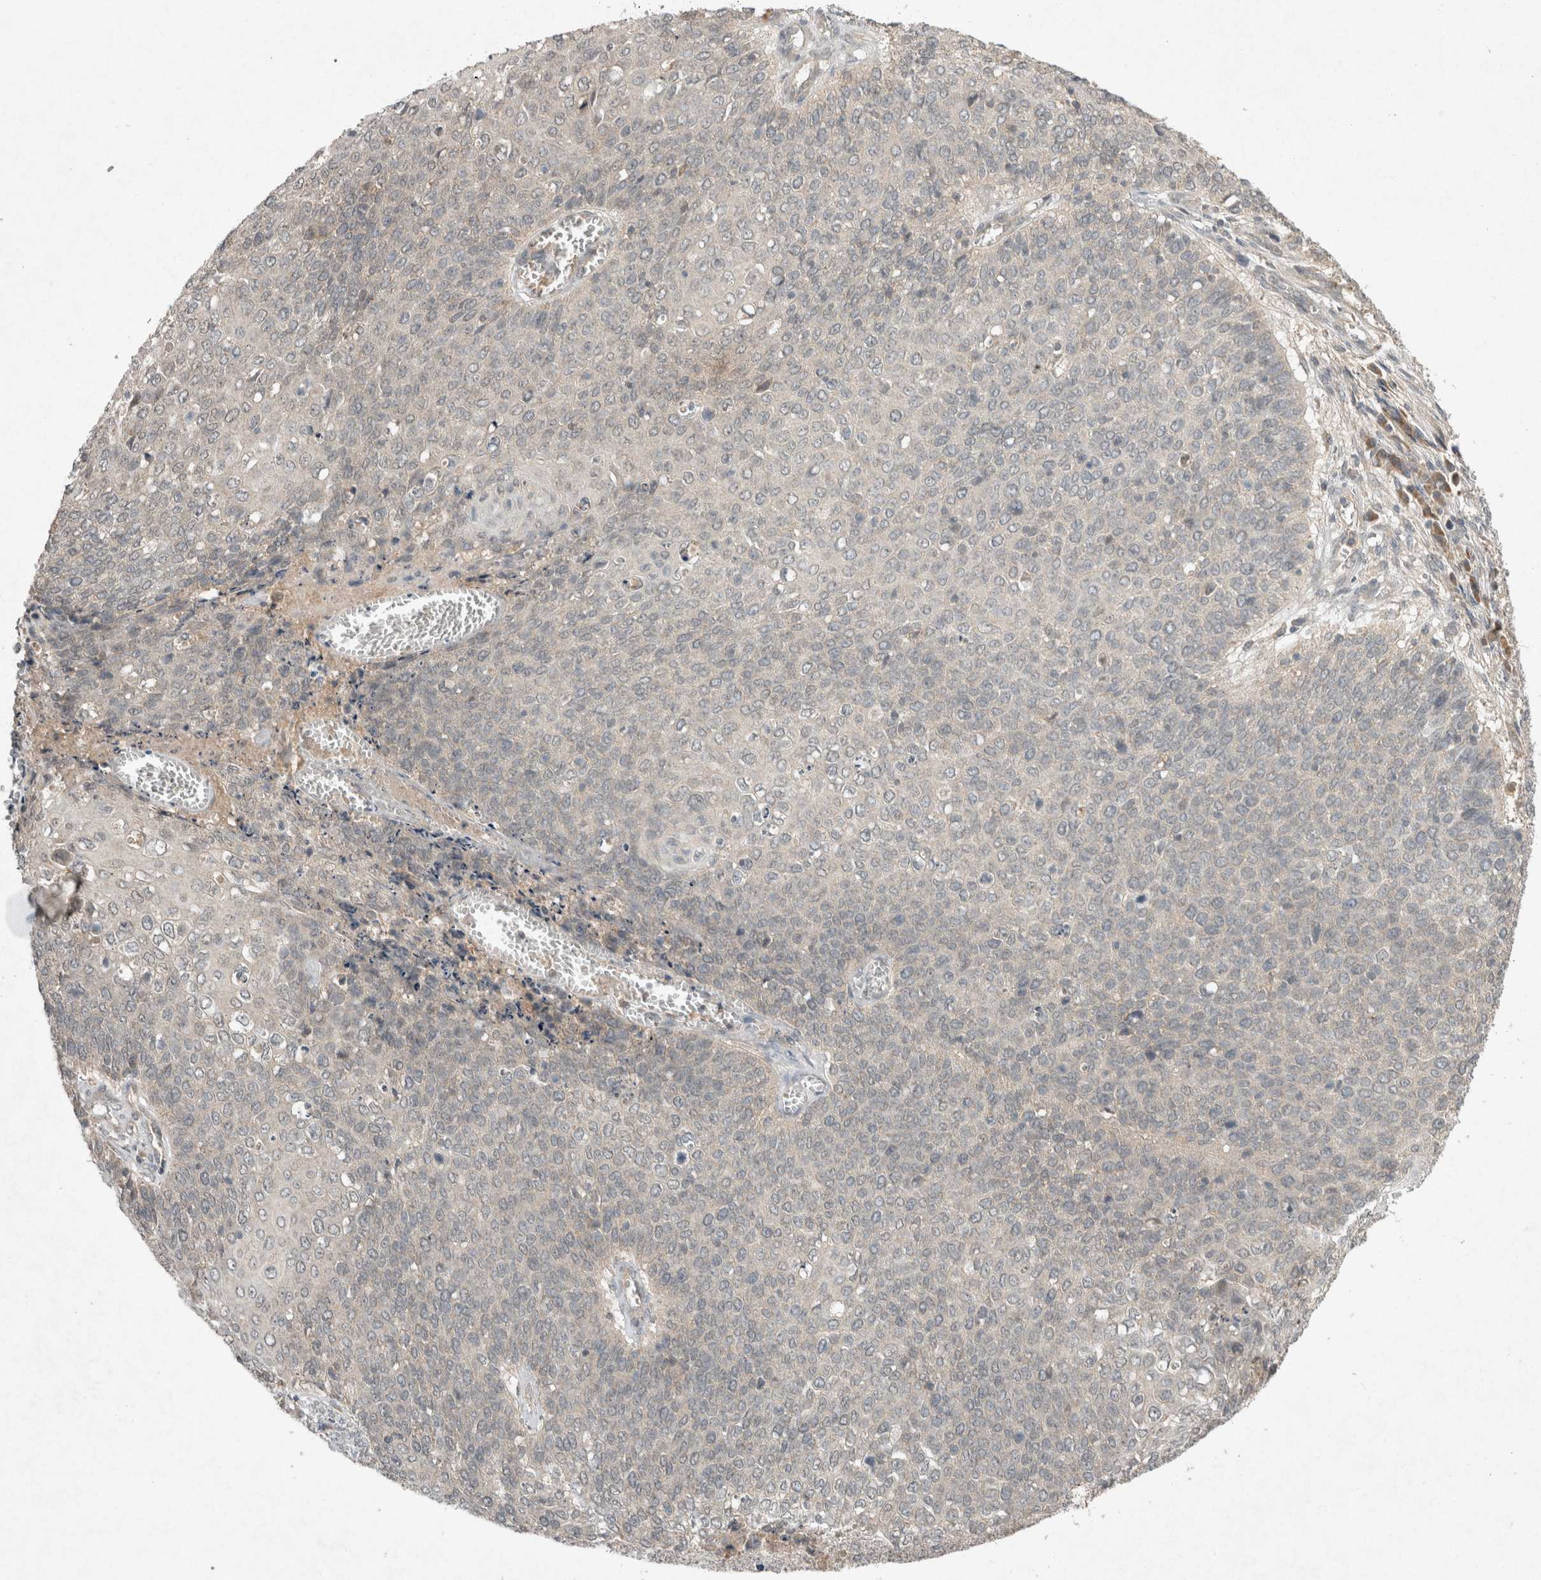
{"staining": {"intensity": "weak", "quantity": "<25%", "location": "cytoplasmic/membranous"}, "tissue": "cervical cancer", "cell_type": "Tumor cells", "image_type": "cancer", "snomed": [{"axis": "morphology", "description": "Squamous cell carcinoma, NOS"}, {"axis": "topography", "description": "Cervix"}], "caption": "A high-resolution micrograph shows IHC staining of squamous cell carcinoma (cervical), which exhibits no significant positivity in tumor cells. The staining is performed using DAB brown chromogen with nuclei counter-stained in using hematoxylin.", "gene": "LOXL2", "patient": {"sex": "female", "age": 39}}